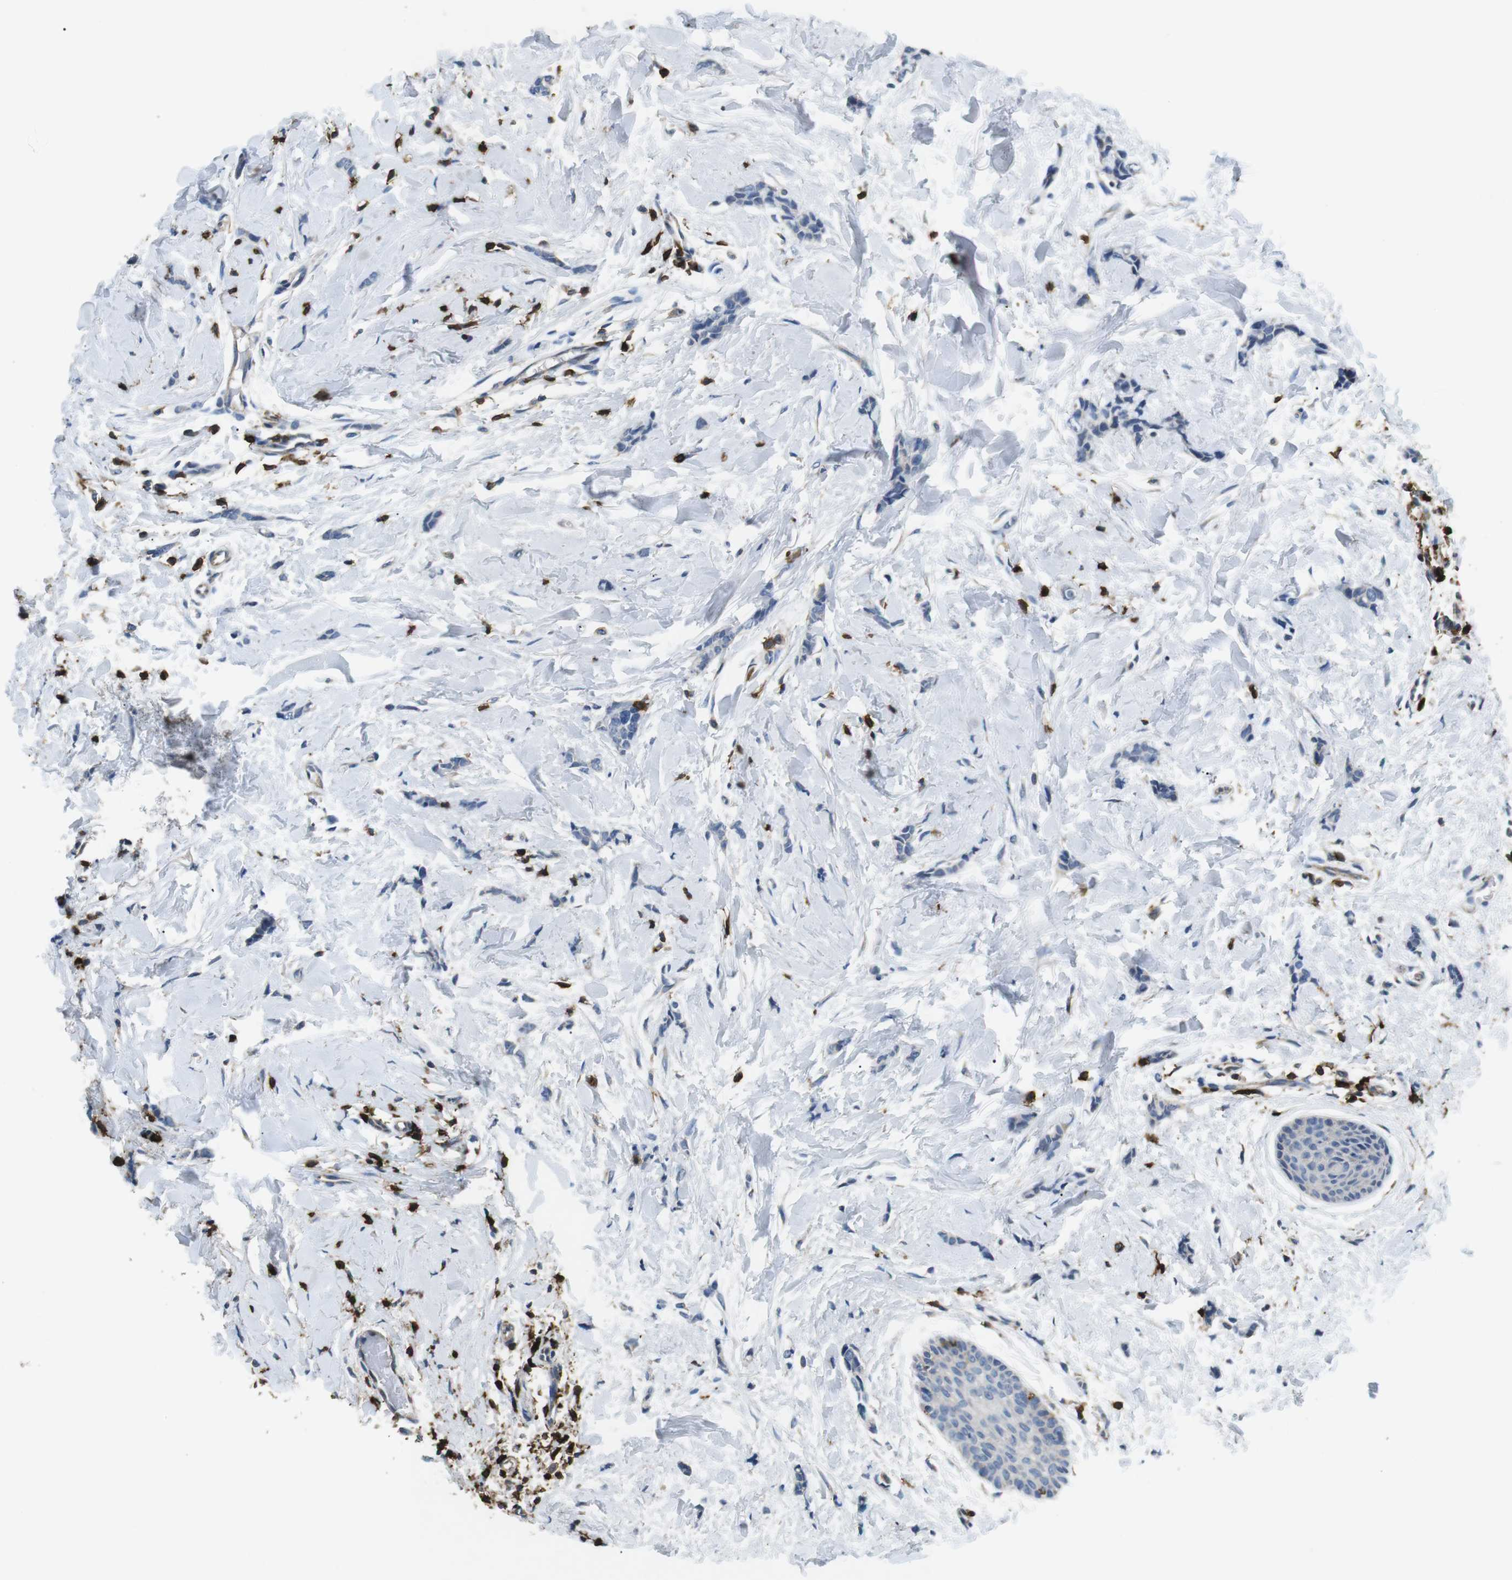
{"staining": {"intensity": "negative", "quantity": "none", "location": "none"}, "tissue": "breast cancer", "cell_type": "Tumor cells", "image_type": "cancer", "snomed": [{"axis": "morphology", "description": "Lobular carcinoma"}, {"axis": "topography", "description": "Skin"}, {"axis": "topography", "description": "Breast"}], "caption": "Protein analysis of breast cancer (lobular carcinoma) shows no significant expression in tumor cells. The staining was performed using DAB to visualize the protein expression in brown, while the nuclei were stained in blue with hematoxylin (Magnification: 20x).", "gene": "CD6", "patient": {"sex": "female", "age": 46}}